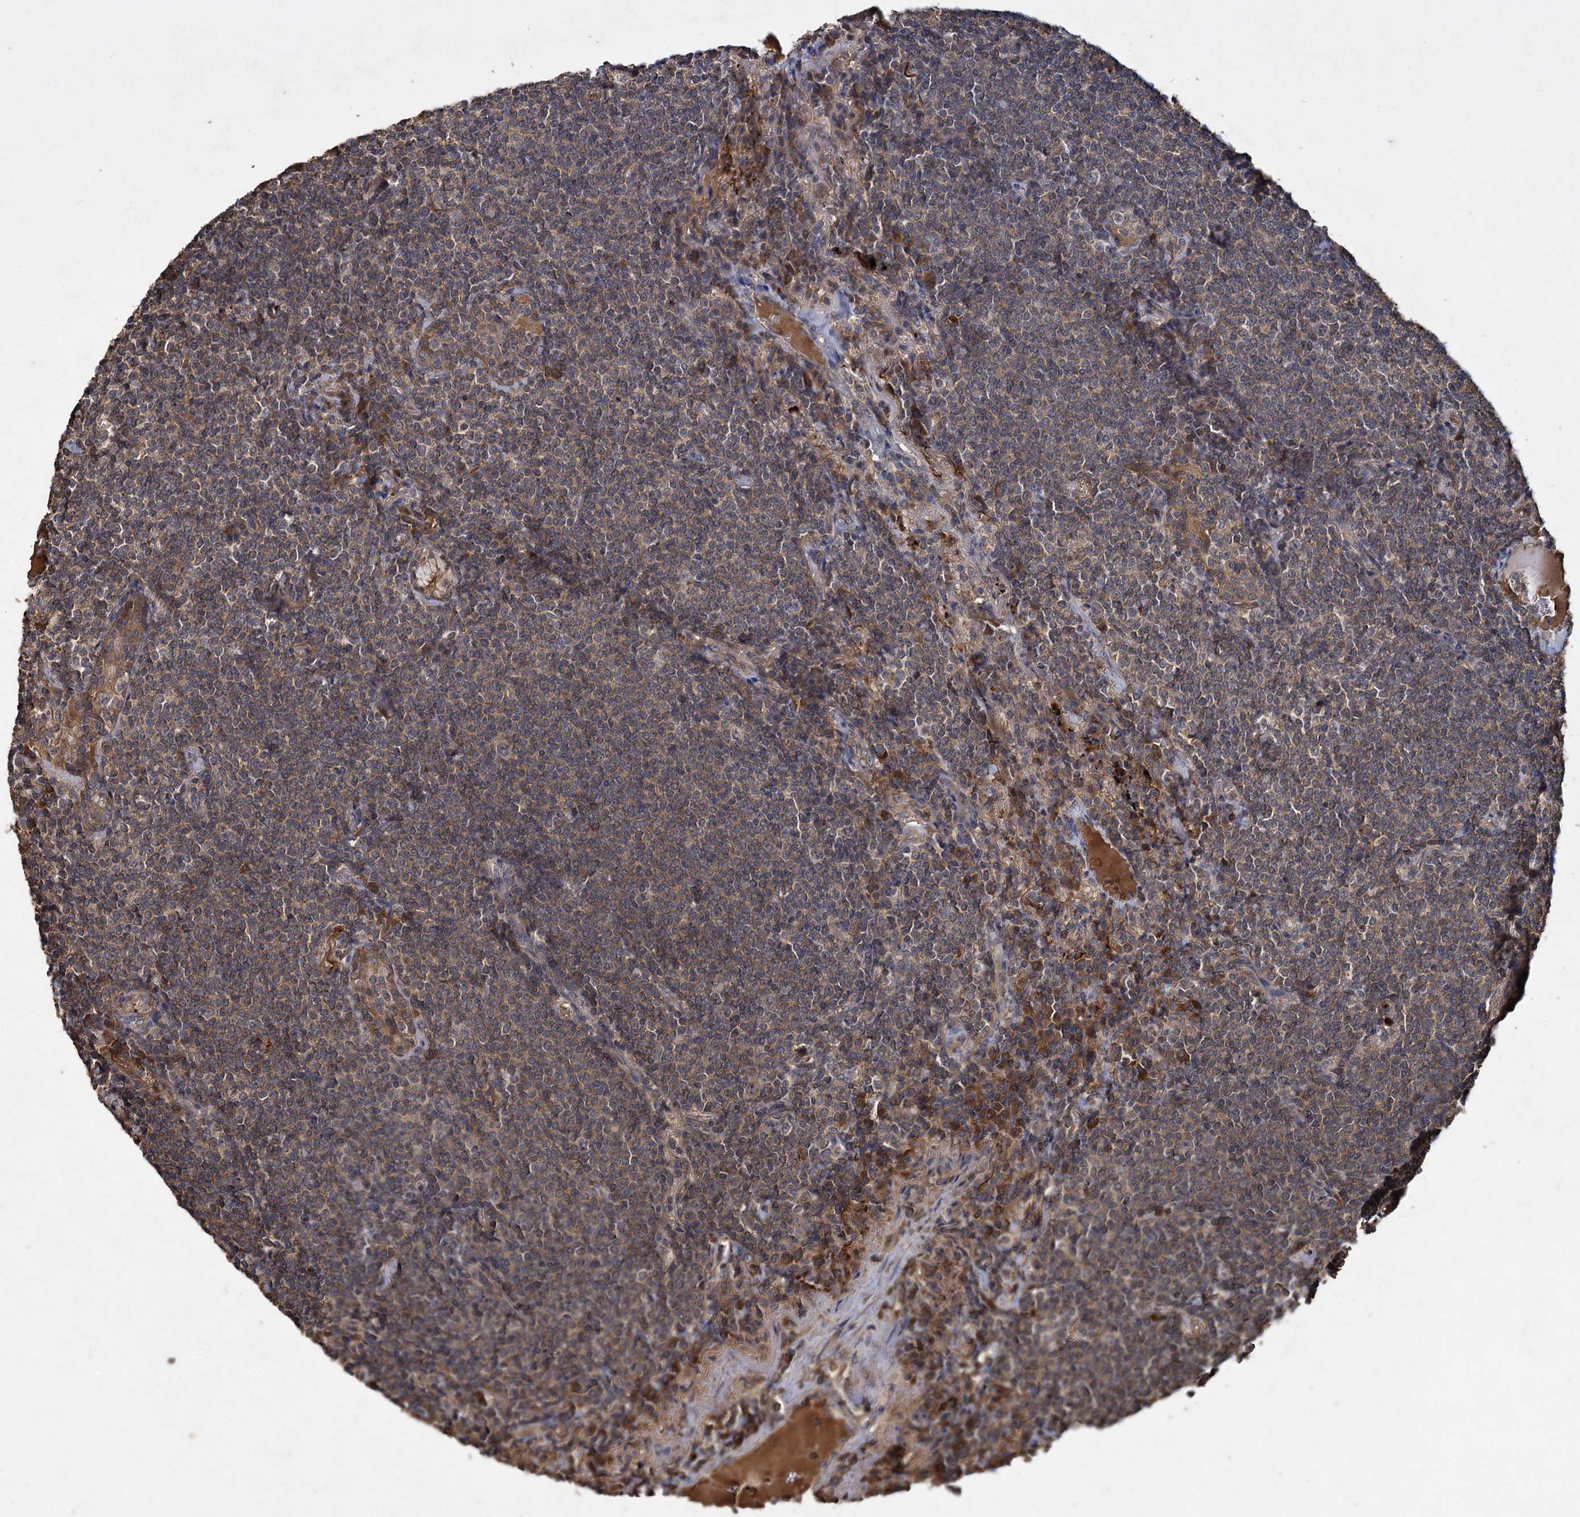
{"staining": {"intensity": "weak", "quantity": ">75%", "location": "cytoplasmic/membranous"}, "tissue": "lymphoma", "cell_type": "Tumor cells", "image_type": "cancer", "snomed": [{"axis": "morphology", "description": "Malignant lymphoma, non-Hodgkin's type, Low grade"}, {"axis": "topography", "description": "Lung"}], "caption": "A micrograph of human low-grade malignant lymphoma, non-Hodgkin's type stained for a protein exhibits weak cytoplasmic/membranous brown staining in tumor cells. Nuclei are stained in blue.", "gene": "GCLC", "patient": {"sex": "female", "age": 71}}